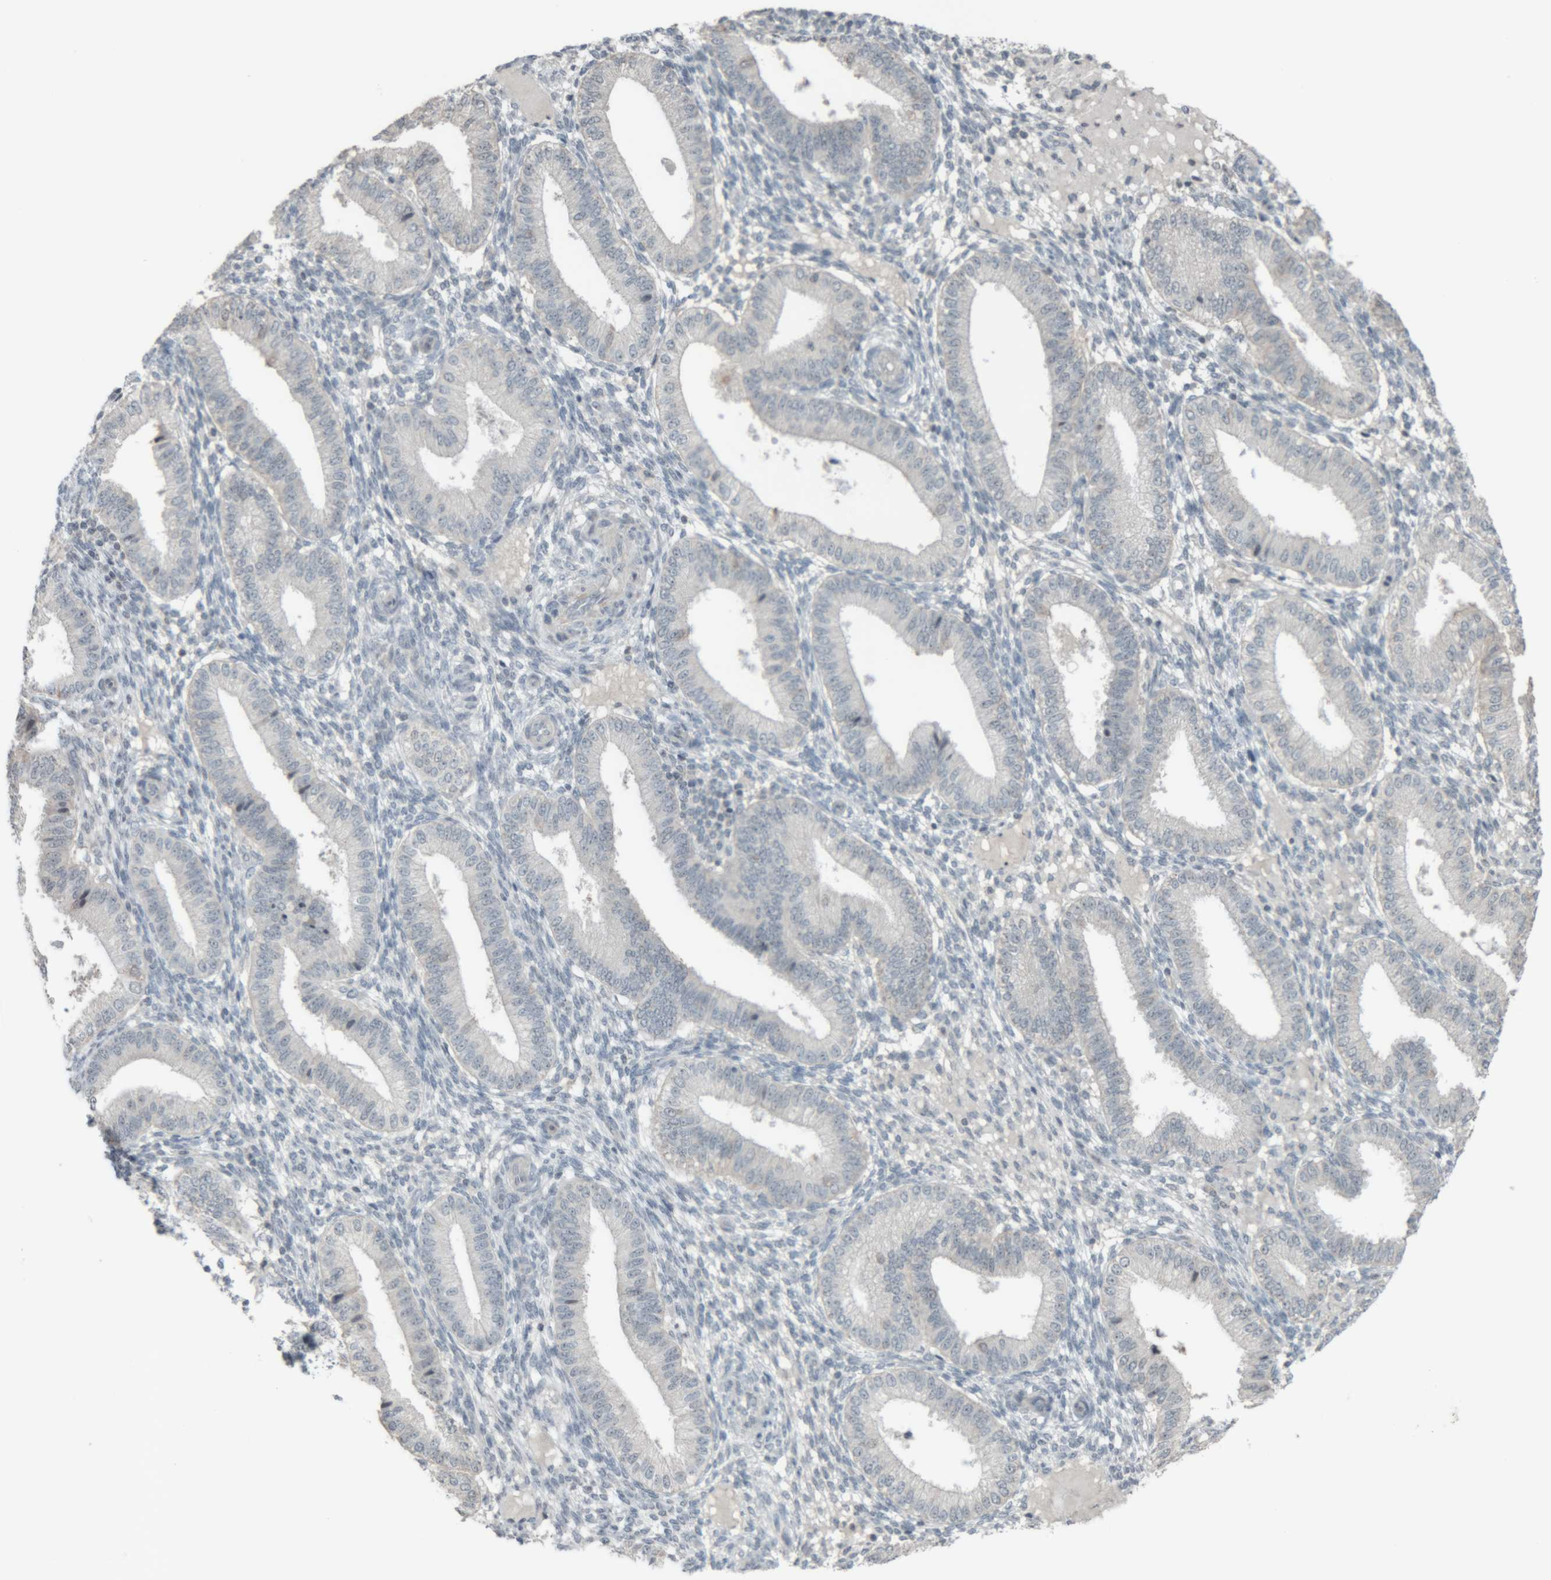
{"staining": {"intensity": "negative", "quantity": "none", "location": "none"}, "tissue": "endometrium", "cell_type": "Cells in endometrial stroma", "image_type": "normal", "snomed": [{"axis": "morphology", "description": "Normal tissue, NOS"}, {"axis": "topography", "description": "Endometrium"}], "caption": "The micrograph exhibits no staining of cells in endometrial stroma in normal endometrium. (DAB IHC with hematoxylin counter stain).", "gene": "RPF1", "patient": {"sex": "female", "age": 39}}